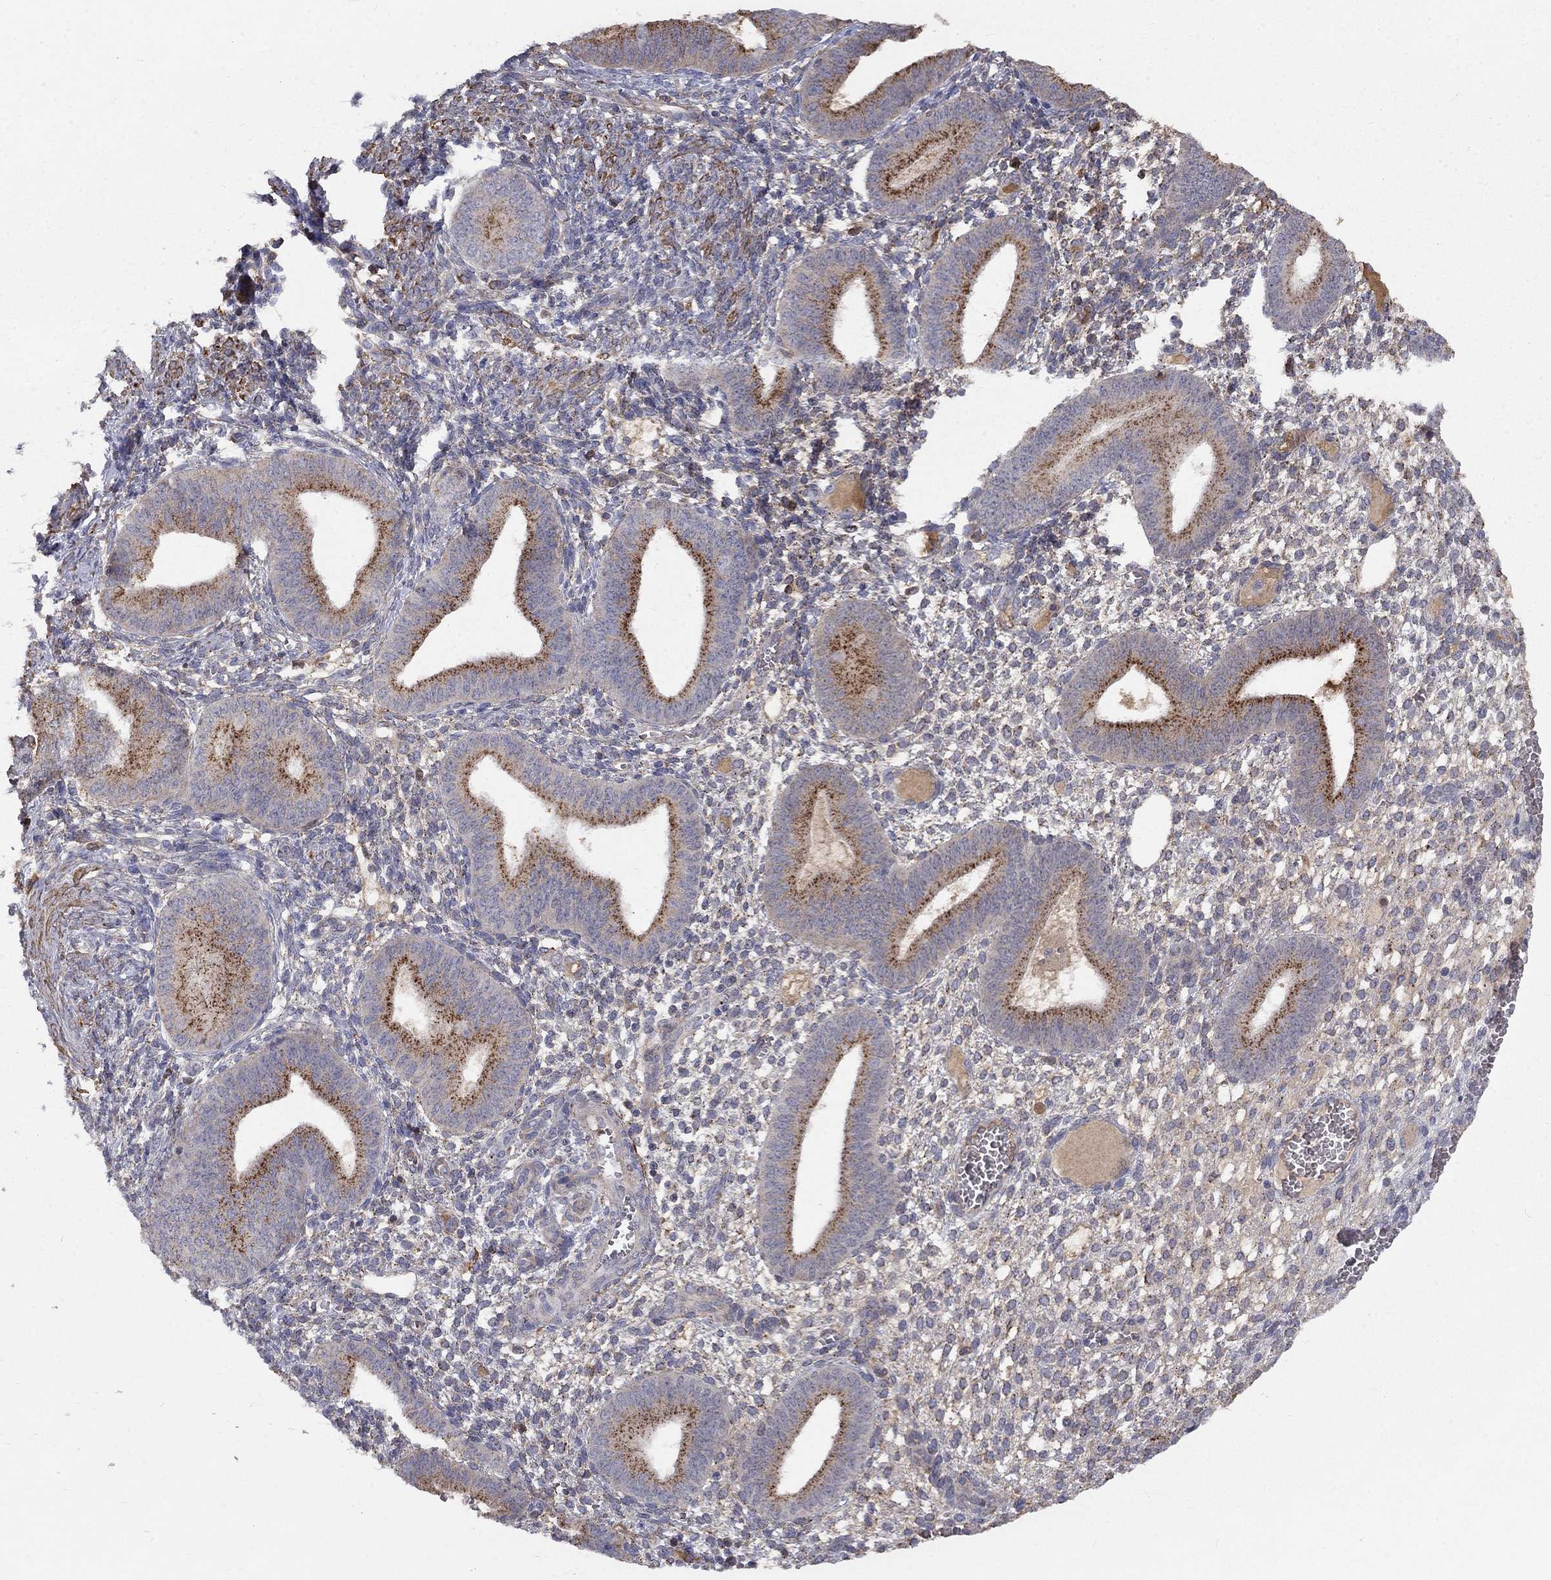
{"staining": {"intensity": "strong", "quantity": "<25%", "location": "cytoplasmic/membranous"}, "tissue": "endometrium", "cell_type": "Cells in endometrial stroma", "image_type": "normal", "snomed": [{"axis": "morphology", "description": "Normal tissue, NOS"}, {"axis": "topography", "description": "Endometrium"}], "caption": "An image of human endometrium stained for a protein displays strong cytoplasmic/membranous brown staining in cells in endometrial stroma. The staining was performed using DAB, with brown indicating positive protein expression. Nuclei are stained blue with hematoxylin.", "gene": "EPDR1", "patient": {"sex": "female", "age": 42}}